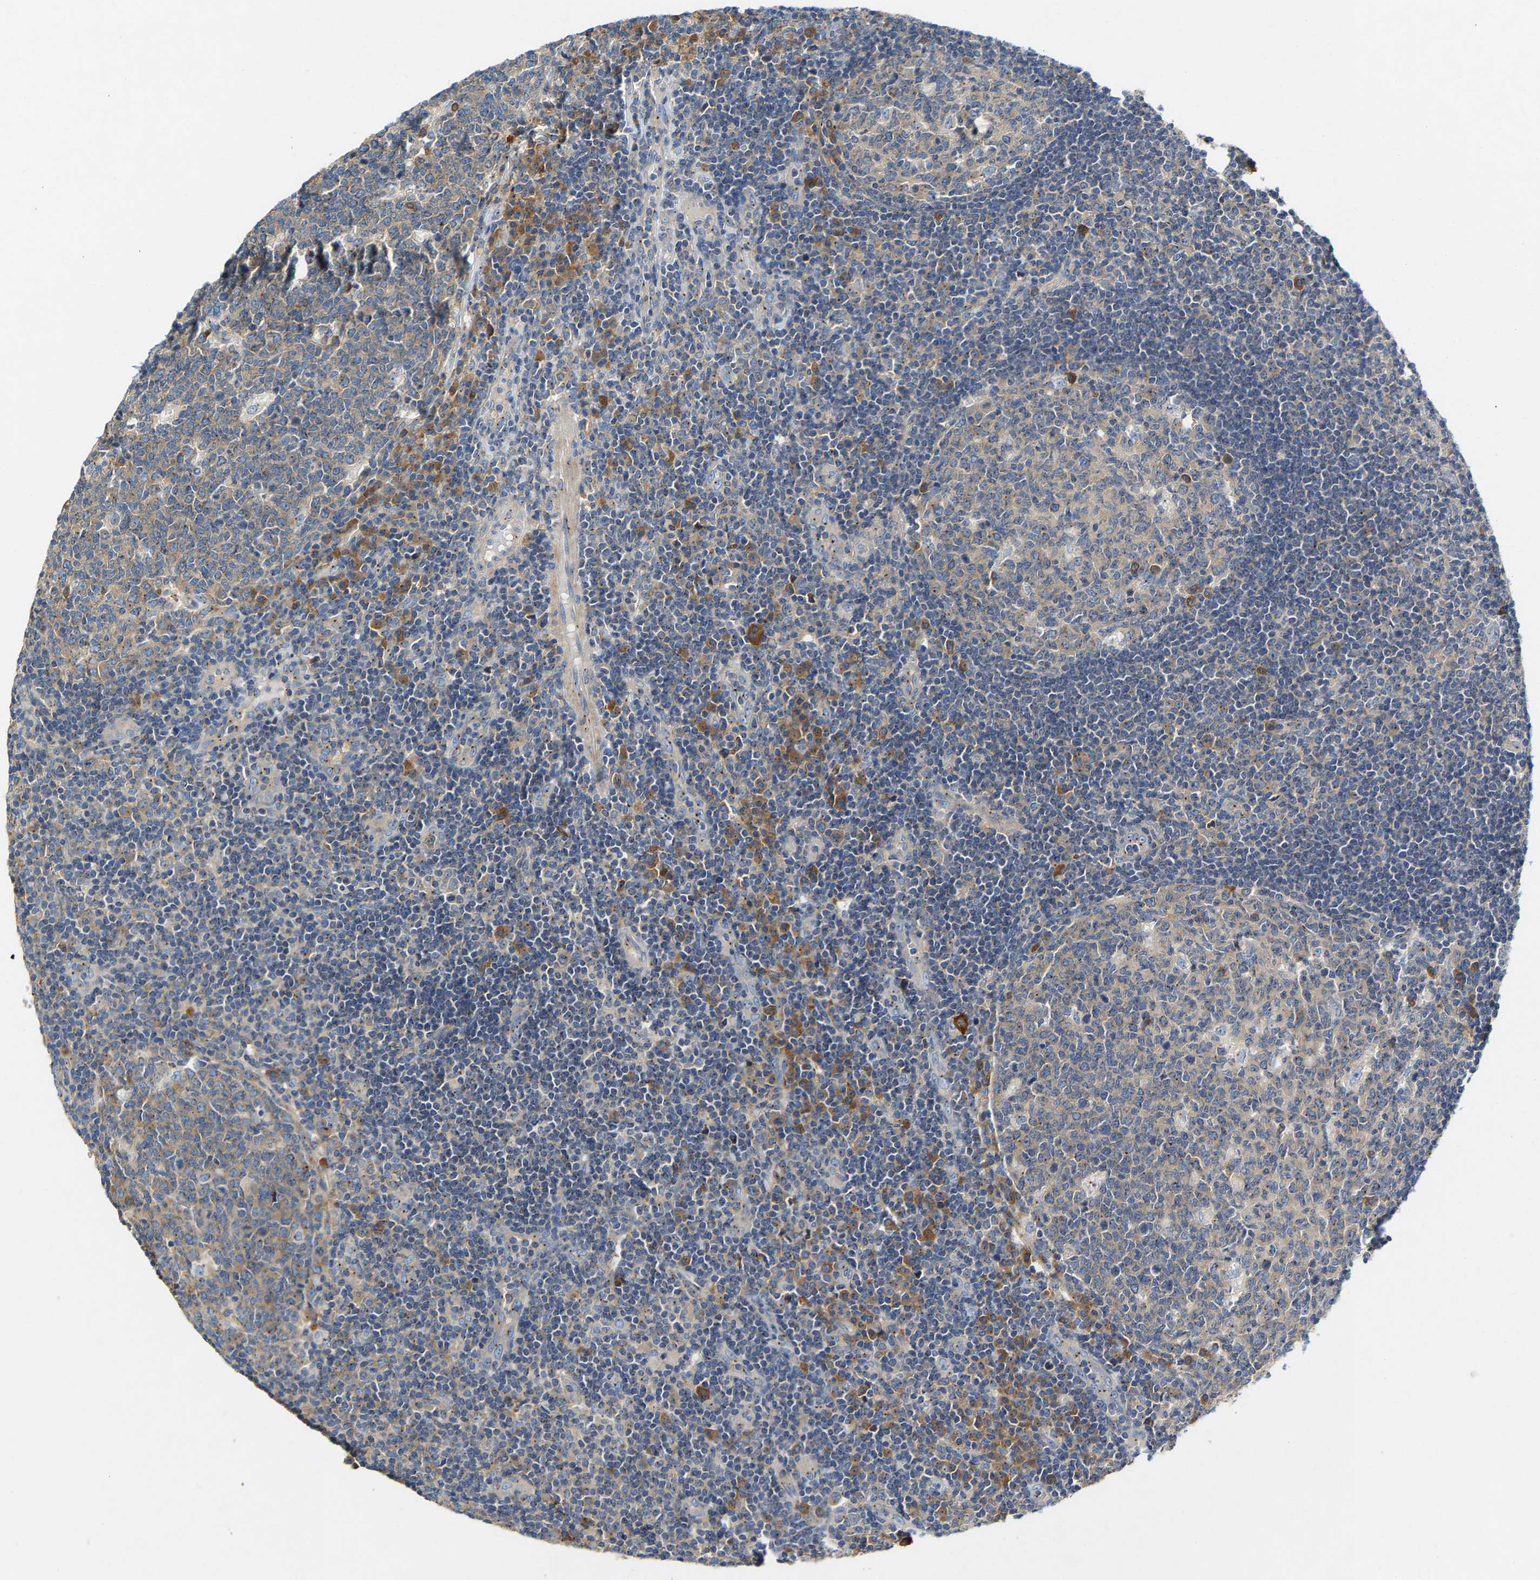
{"staining": {"intensity": "weak", "quantity": ">75%", "location": "cytoplasmic/membranous"}, "tissue": "tonsil", "cell_type": "Germinal center cells", "image_type": "normal", "snomed": [{"axis": "morphology", "description": "Normal tissue, NOS"}, {"axis": "topography", "description": "Tonsil"}], "caption": "IHC image of normal tonsil stained for a protein (brown), which reveals low levels of weak cytoplasmic/membranous staining in approximately >75% of germinal center cells.", "gene": "PCNT", "patient": {"sex": "female", "age": 40}}